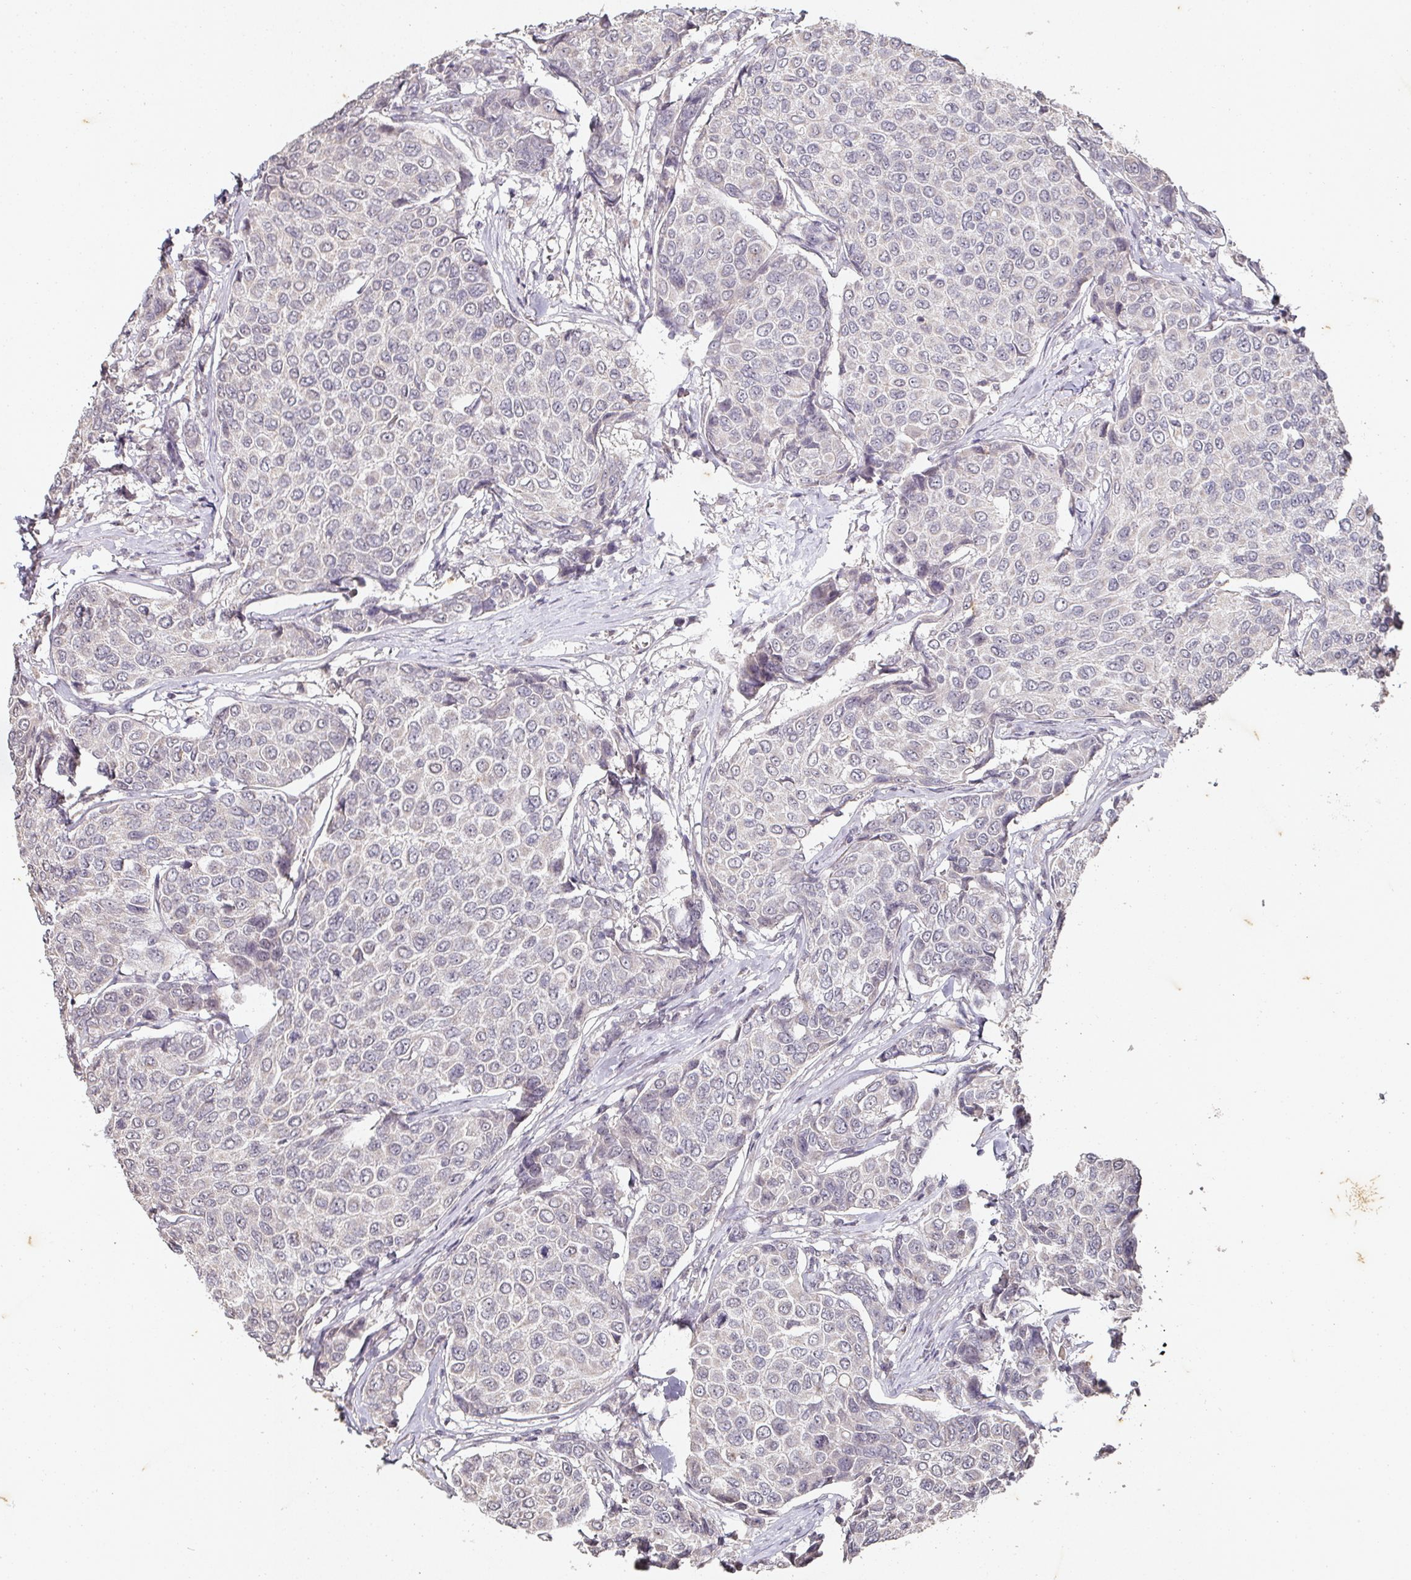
{"staining": {"intensity": "negative", "quantity": "none", "location": "none"}, "tissue": "breast cancer", "cell_type": "Tumor cells", "image_type": "cancer", "snomed": [{"axis": "morphology", "description": "Duct carcinoma"}, {"axis": "topography", "description": "Breast"}], "caption": "This histopathology image is of infiltrating ductal carcinoma (breast) stained with immunohistochemistry to label a protein in brown with the nuclei are counter-stained blue. There is no expression in tumor cells. (DAB (3,3'-diaminobenzidine) immunohistochemistry (IHC), high magnification).", "gene": "CAPN5", "patient": {"sex": "female", "age": 55}}